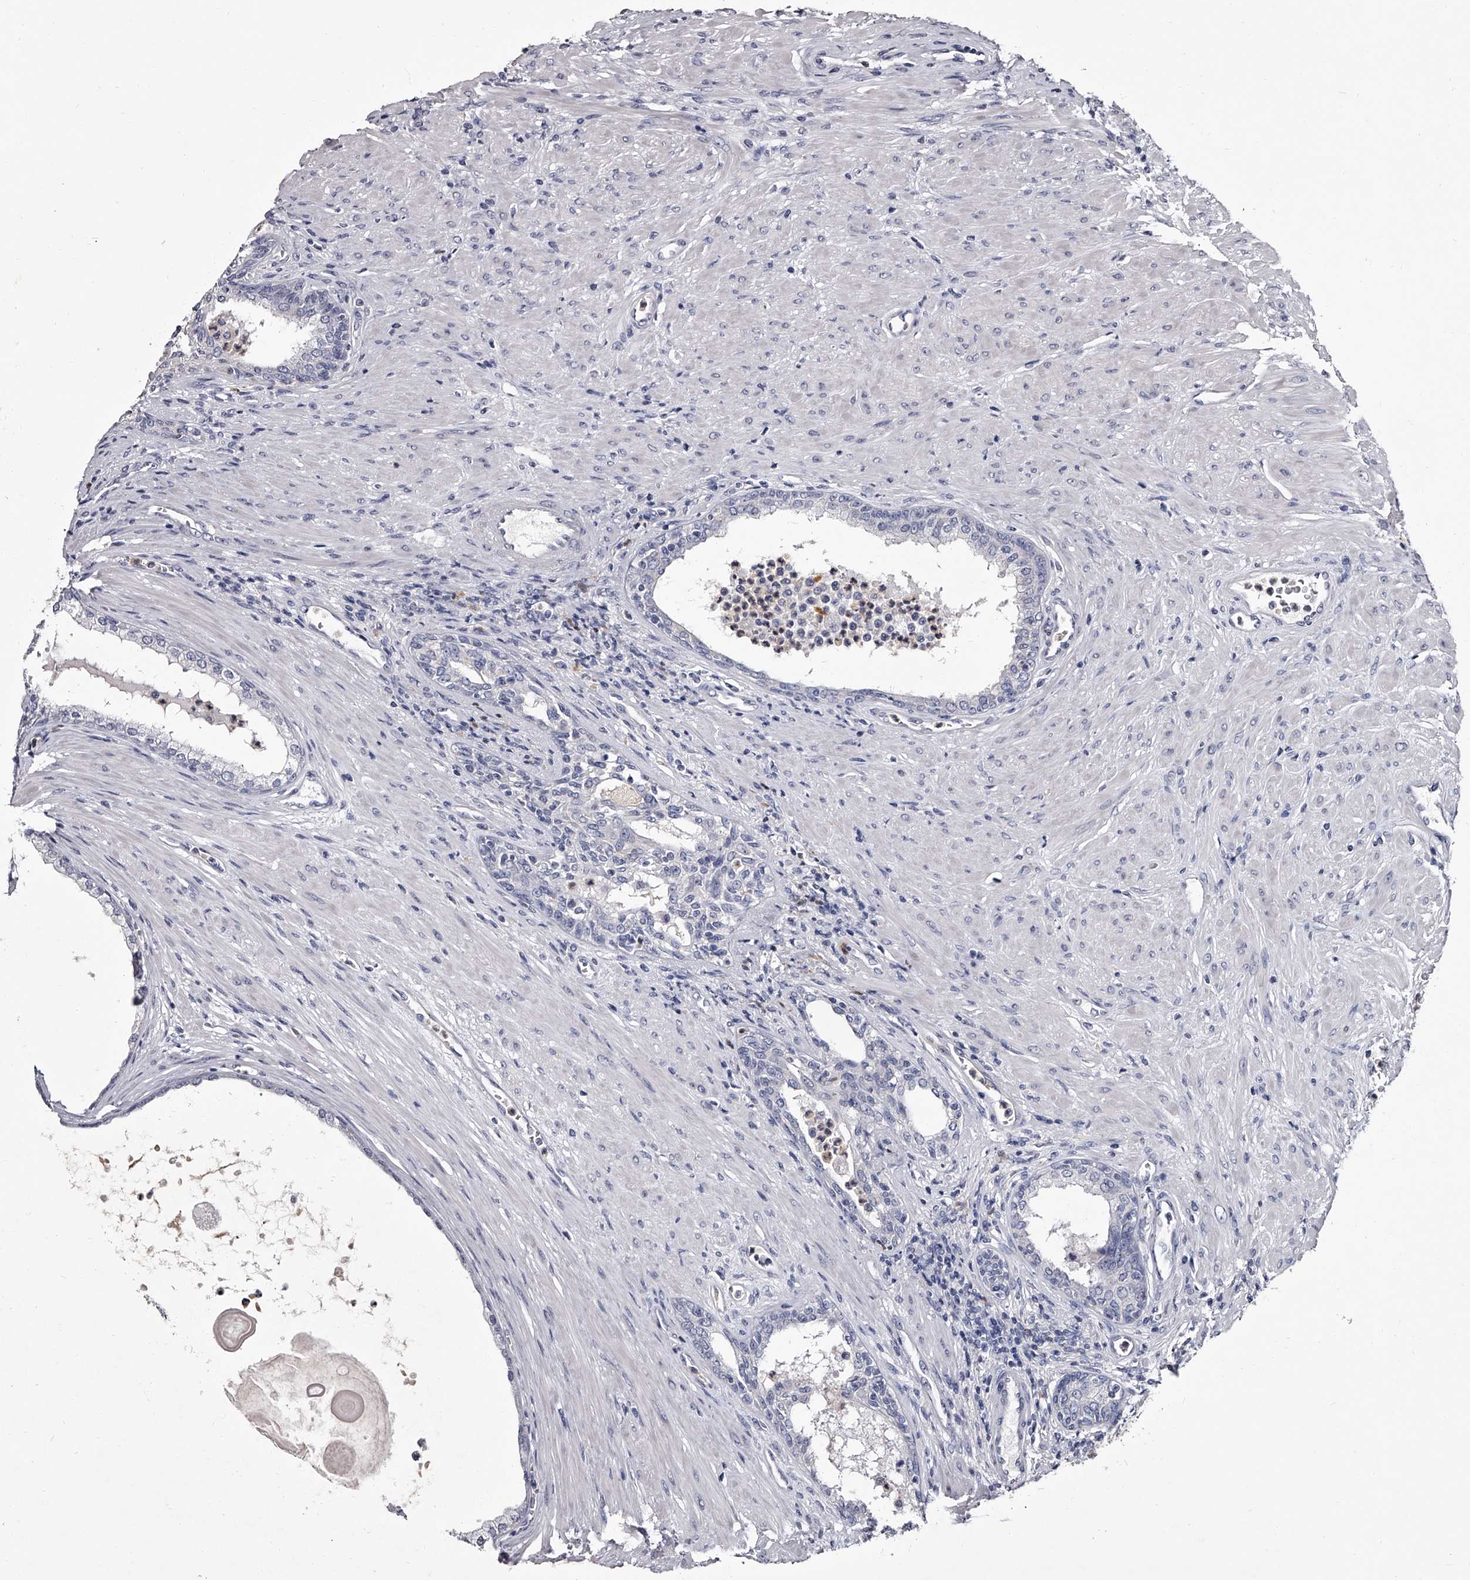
{"staining": {"intensity": "negative", "quantity": "none", "location": "none"}, "tissue": "prostate cancer", "cell_type": "Tumor cells", "image_type": "cancer", "snomed": [{"axis": "morphology", "description": "Normal tissue, NOS"}, {"axis": "morphology", "description": "Adenocarcinoma, Low grade"}, {"axis": "topography", "description": "Prostate"}, {"axis": "topography", "description": "Peripheral nerve tissue"}], "caption": "This is an immunohistochemistry photomicrograph of human prostate cancer. There is no staining in tumor cells.", "gene": "GAPVD1", "patient": {"sex": "male", "age": 71}}